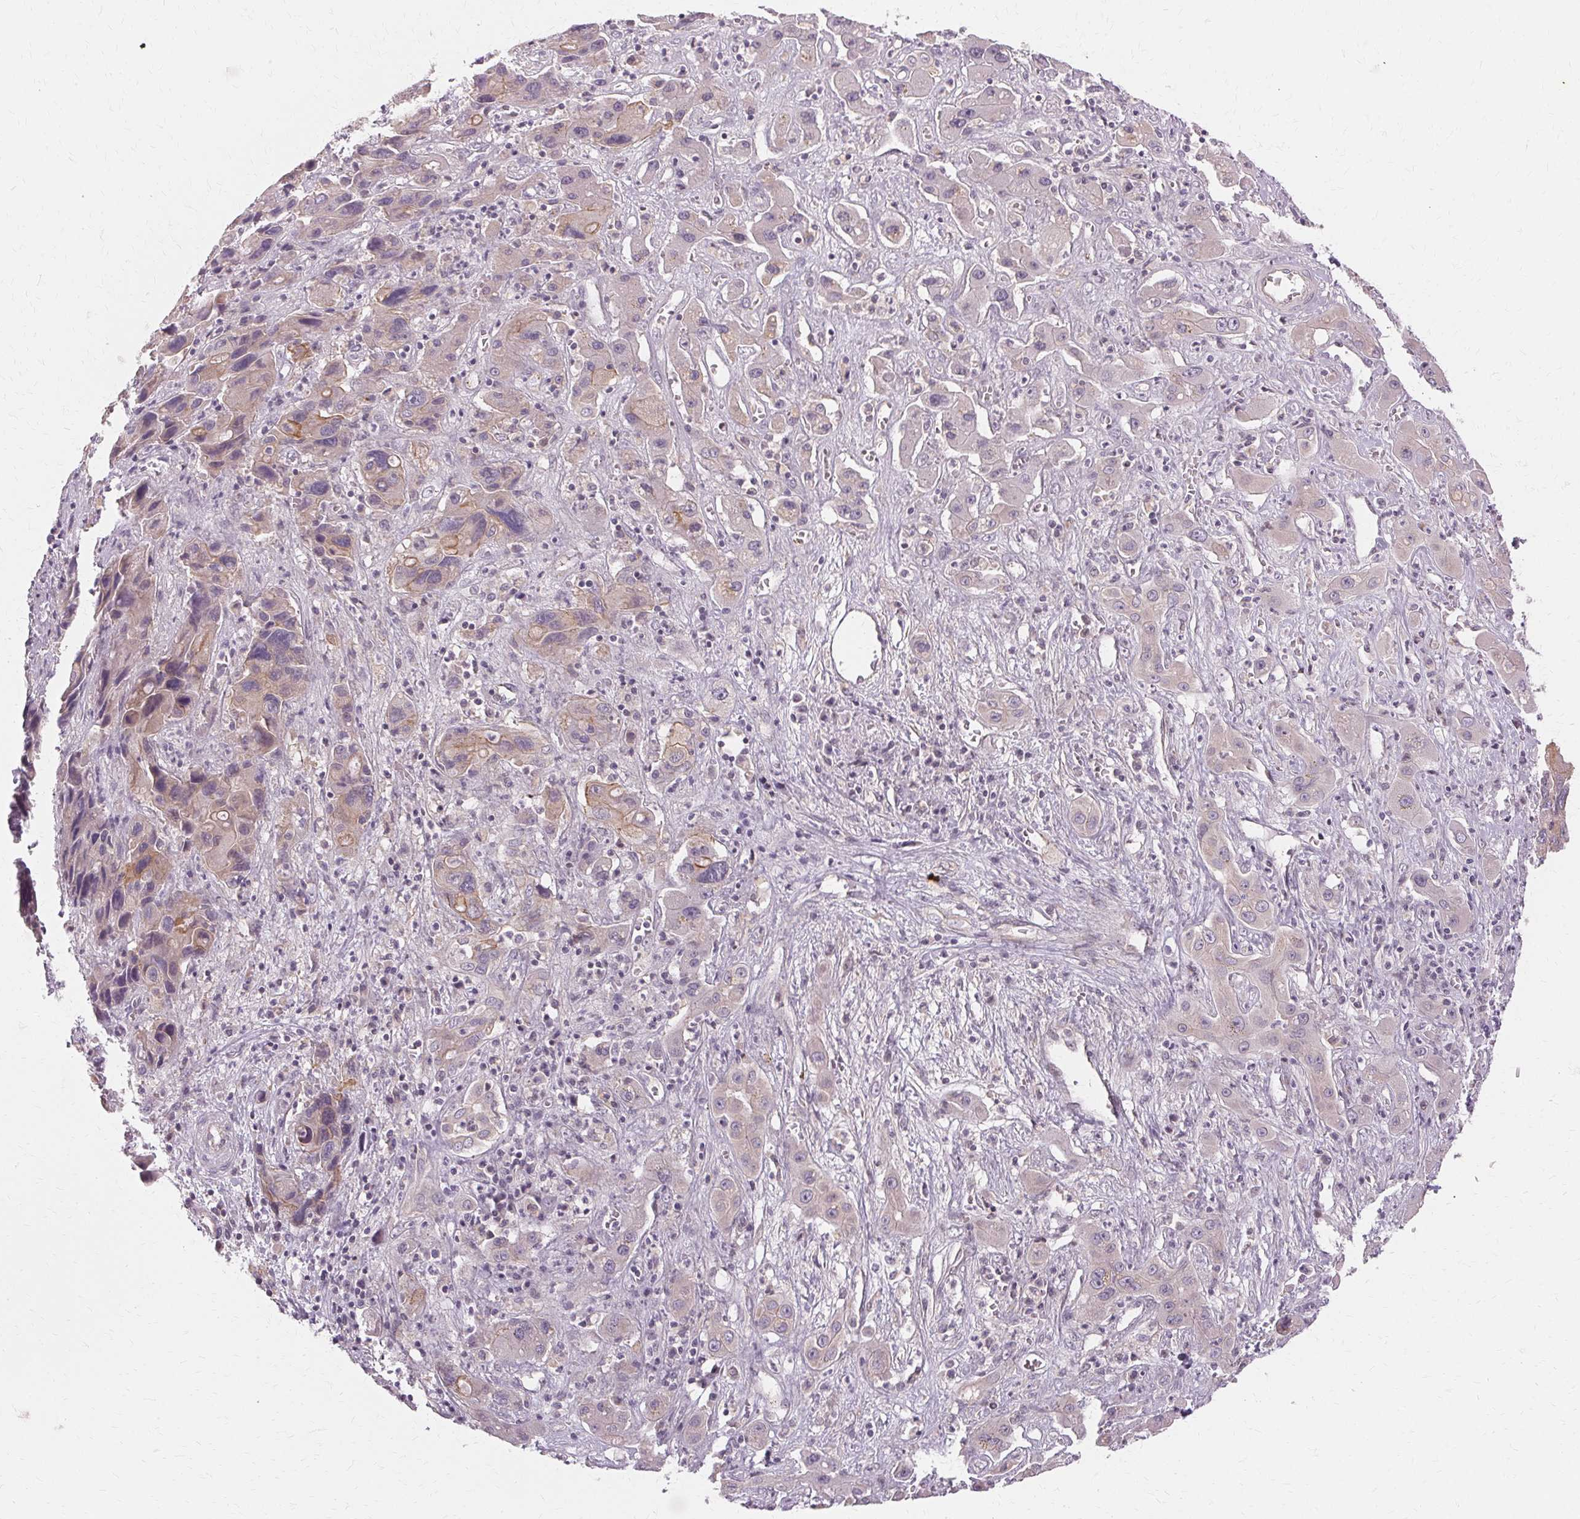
{"staining": {"intensity": "weak", "quantity": "<25%", "location": "cytoplasmic/membranous"}, "tissue": "liver cancer", "cell_type": "Tumor cells", "image_type": "cancer", "snomed": [{"axis": "morphology", "description": "Cholangiocarcinoma"}, {"axis": "topography", "description": "Liver"}], "caption": "An image of human cholangiocarcinoma (liver) is negative for staining in tumor cells.", "gene": "USP8", "patient": {"sex": "male", "age": 67}}